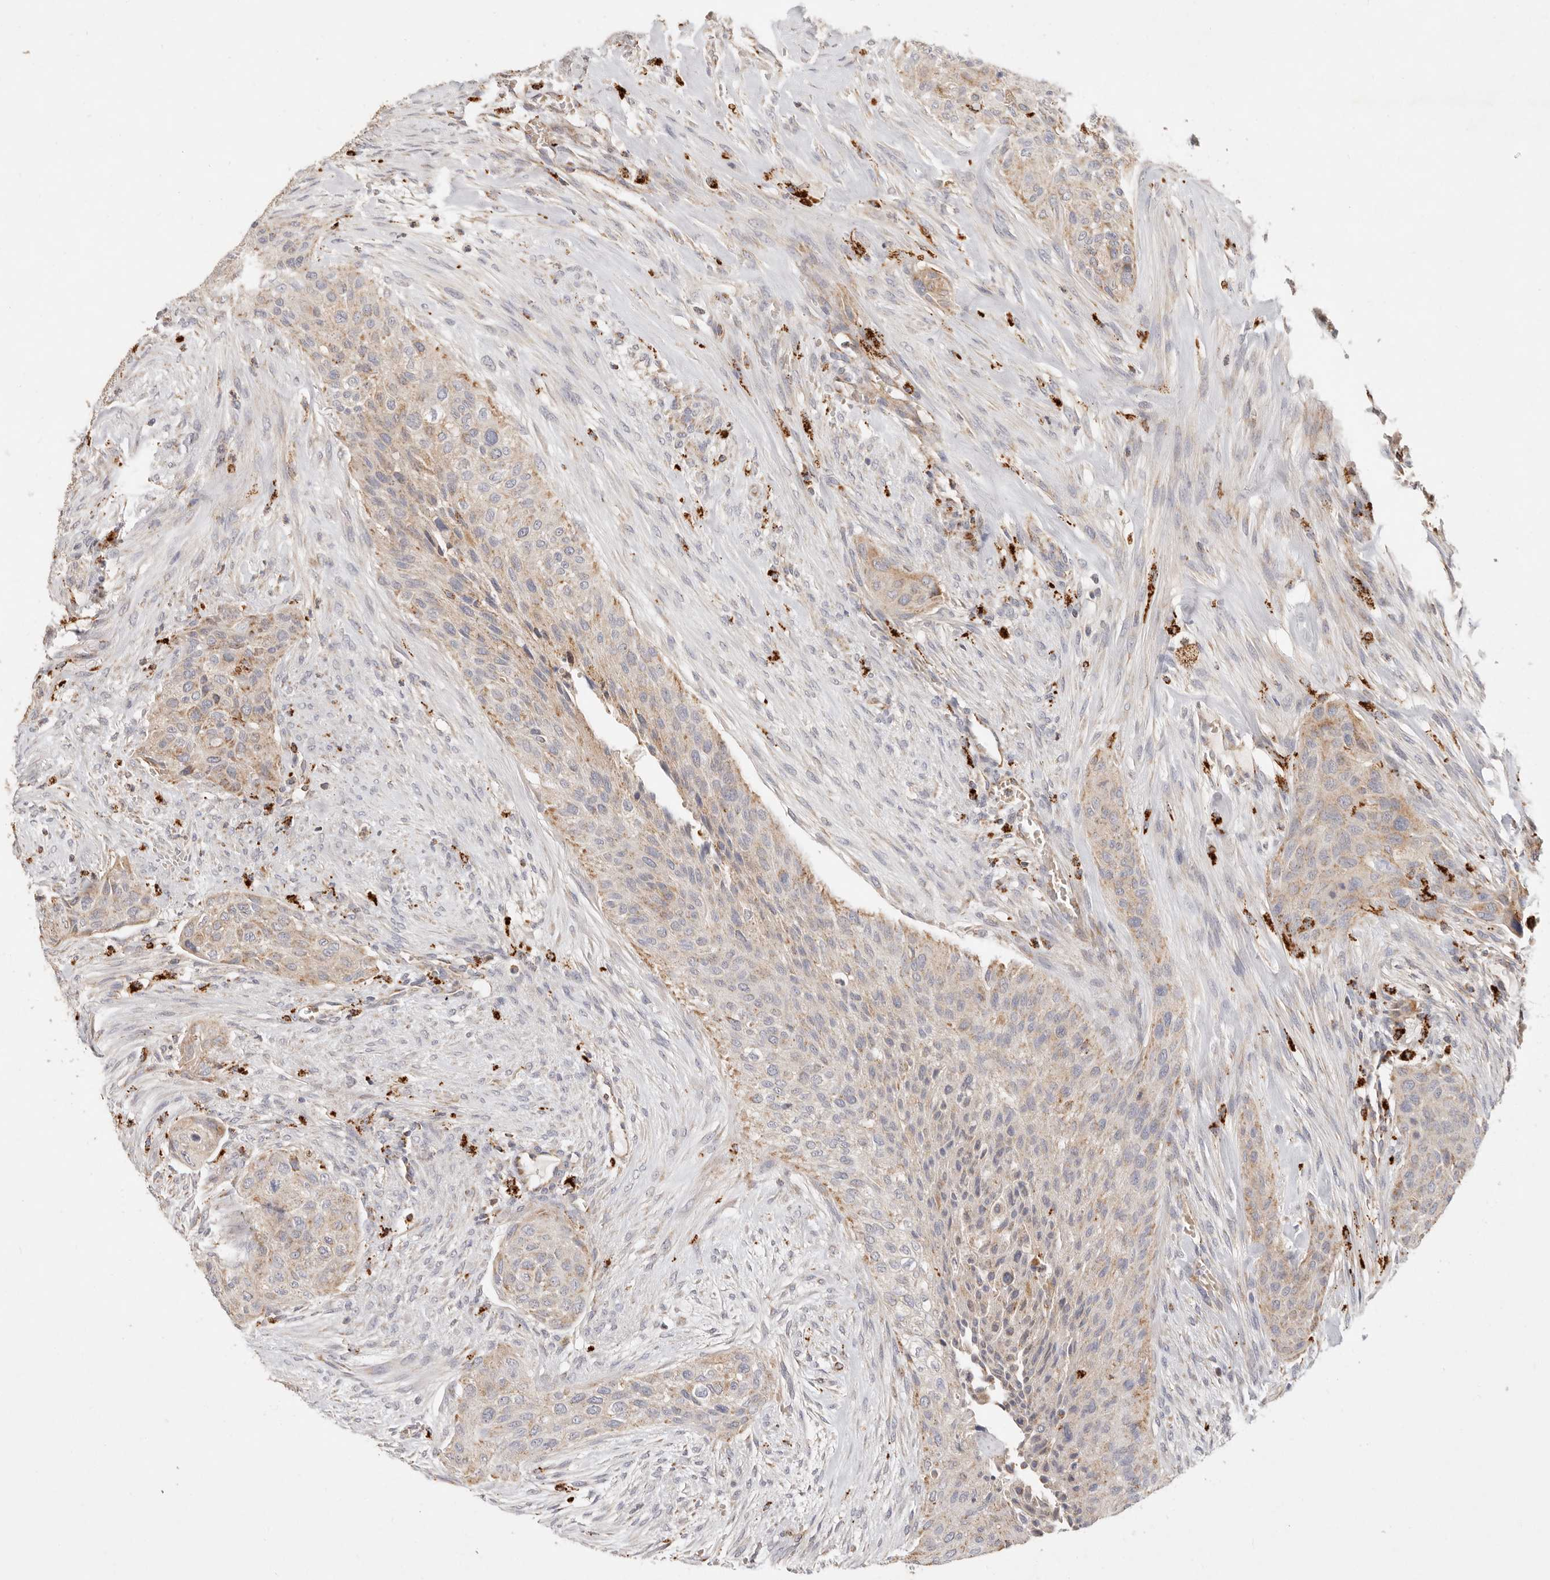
{"staining": {"intensity": "weak", "quantity": ">75%", "location": "cytoplasmic/membranous"}, "tissue": "urothelial cancer", "cell_type": "Tumor cells", "image_type": "cancer", "snomed": [{"axis": "morphology", "description": "Urothelial carcinoma, High grade"}, {"axis": "topography", "description": "Urinary bladder"}], "caption": "The micrograph shows a brown stain indicating the presence of a protein in the cytoplasmic/membranous of tumor cells in urothelial cancer.", "gene": "ARHGEF10L", "patient": {"sex": "male", "age": 35}}